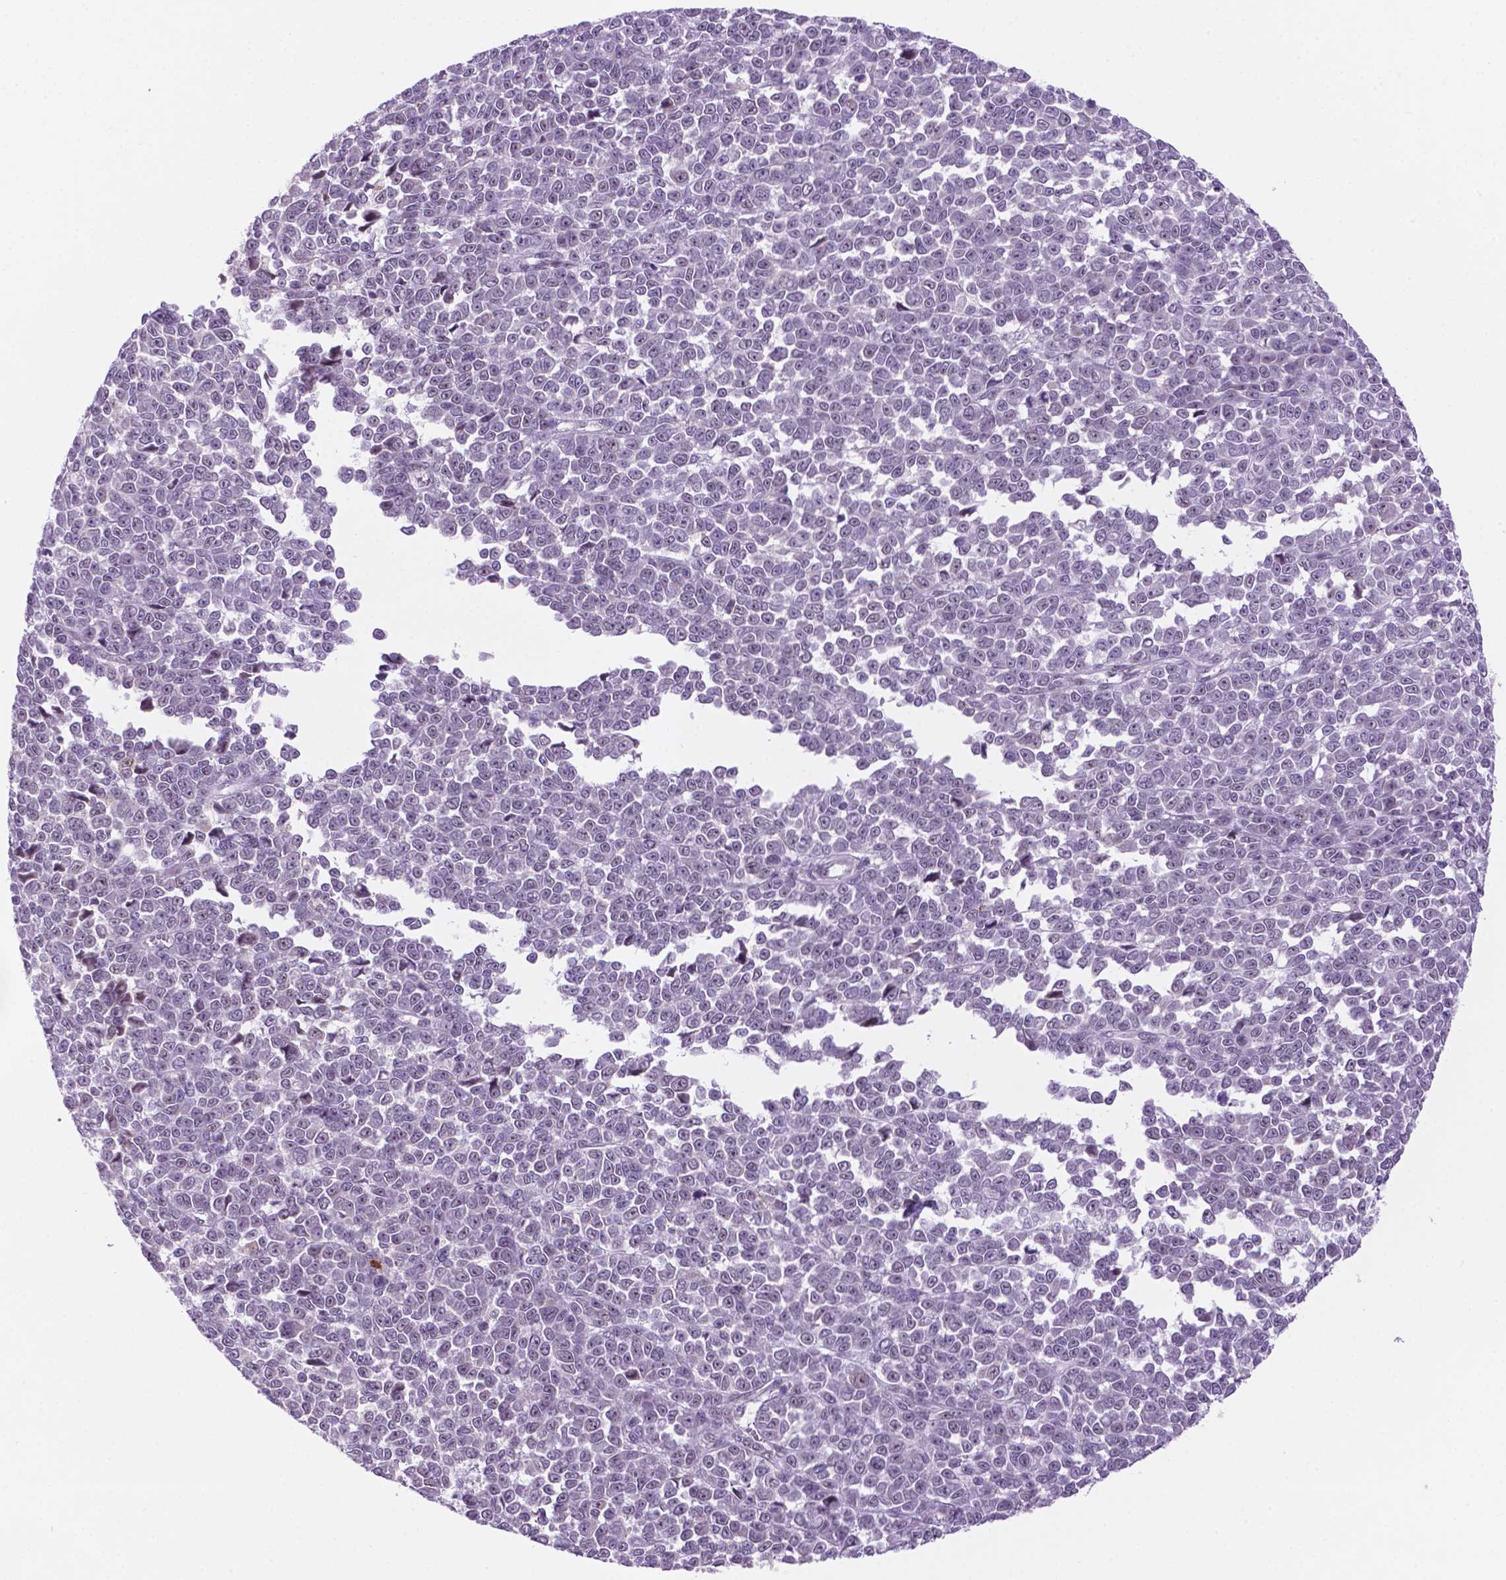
{"staining": {"intensity": "negative", "quantity": "none", "location": "none"}, "tissue": "melanoma", "cell_type": "Tumor cells", "image_type": "cancer", "snomed": [{"axis": "morphology", "description": "Malignant melanoma, NOS"}, {"axis": "topography", "description": "Skin"}], "caption": "There is no significant positivity in tumor cells of malignant melanoma. (Brightfield microscopy of DAB immunohistochemistry at high magnification).", "gene": "C18orf21", "patient": {"sex": "female", "age": 95}}